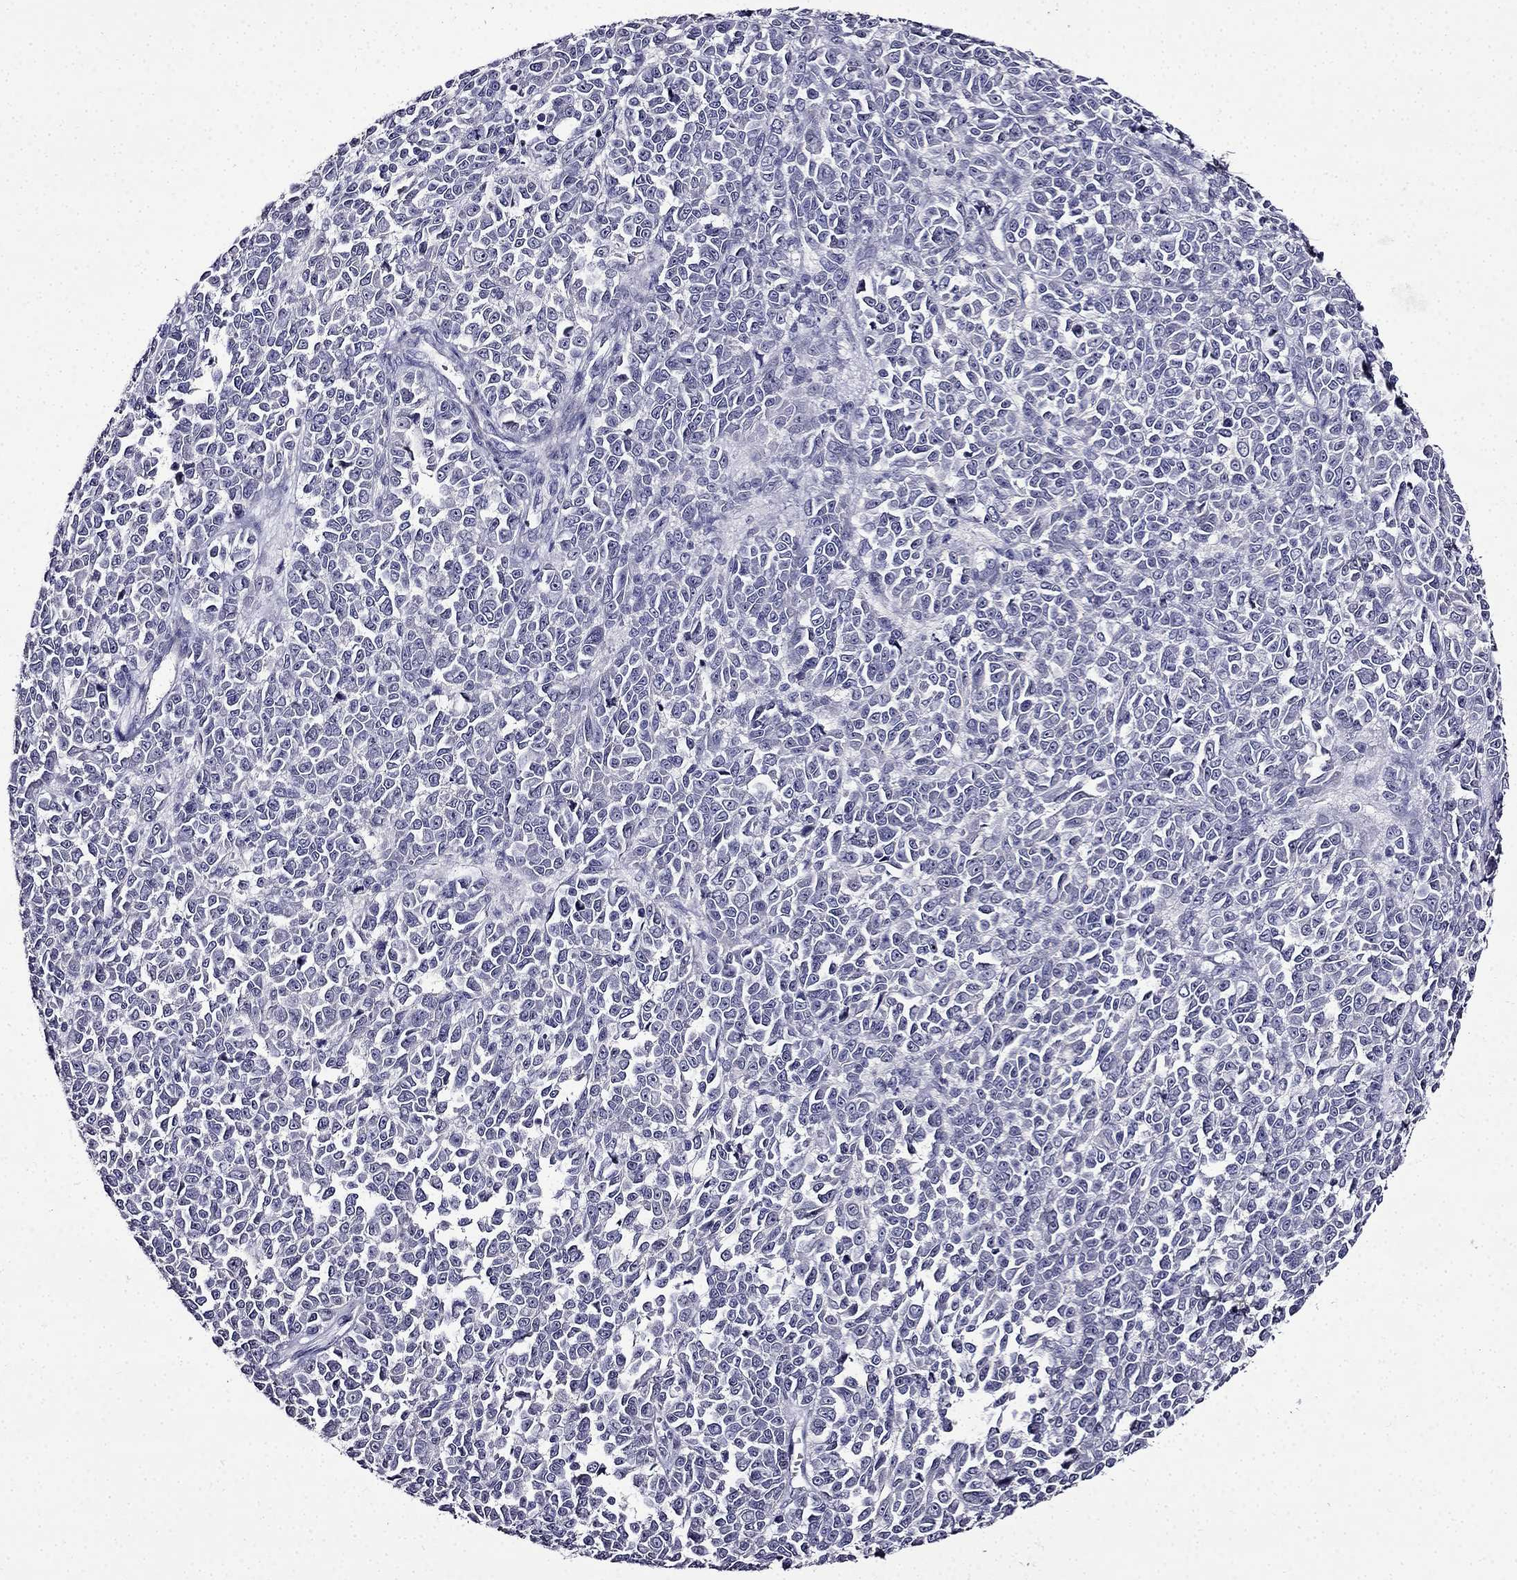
{"staining": {"intensity": "negative", "quantity": "none", "location": "none"}, "tissue": "melanoma", "cell_type": "Tumor cells", "image_type": "cancer", "snomed": [{"axis": "morphology", "description": "Malignant melanoma, NOS"}, {"axis": "topography", "description": "Skin"}], "caption": "This image is of melanoma stained with immunohistochemistry to label a protein in brown with the nuclei are counter-stained blue. There is no expression in tumor cells.", "gene": "TMEM266", "patient": {"sex": "female", "age": 95}}